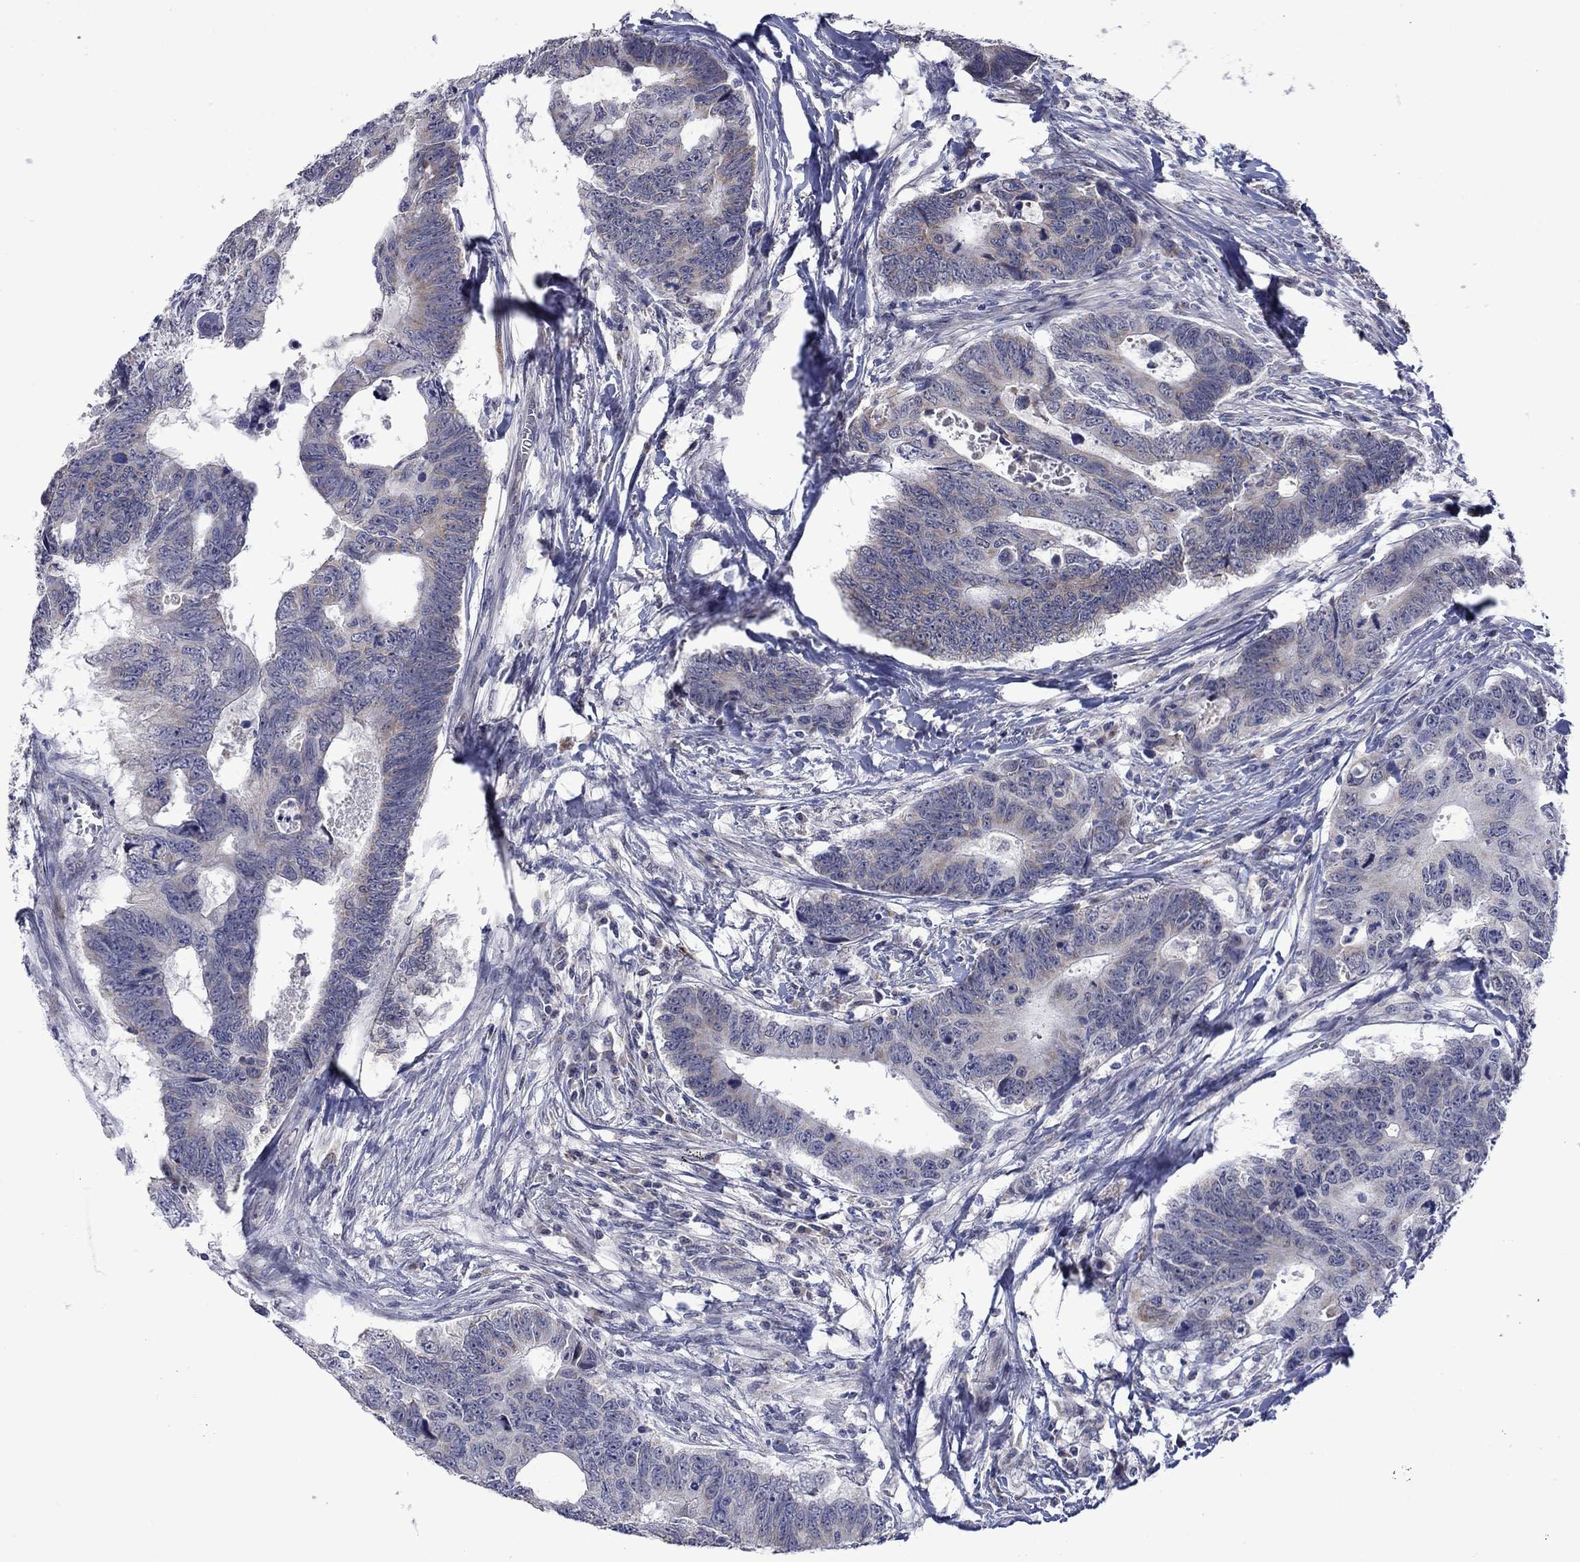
{"staining": {"intensity": "negative", "quantity": "none", "location": "none"}, "tissue": "colorectal cancer", "cell_type": "Tumor cells", "image_type": "cancer", "snomed": [{"axis": "morphology", "description": "Adenocarcinoma, NOS"}, {"axis": "topography", "description": "Colon"}], "caption": "Tumor cells show no significant expression in adenocarcinoma (colorectal). (Brightfield microscopy of DAB IHC at high magnification).", "gene": "KCNJ16", "patient": {"sex": "female", "age": 77}}